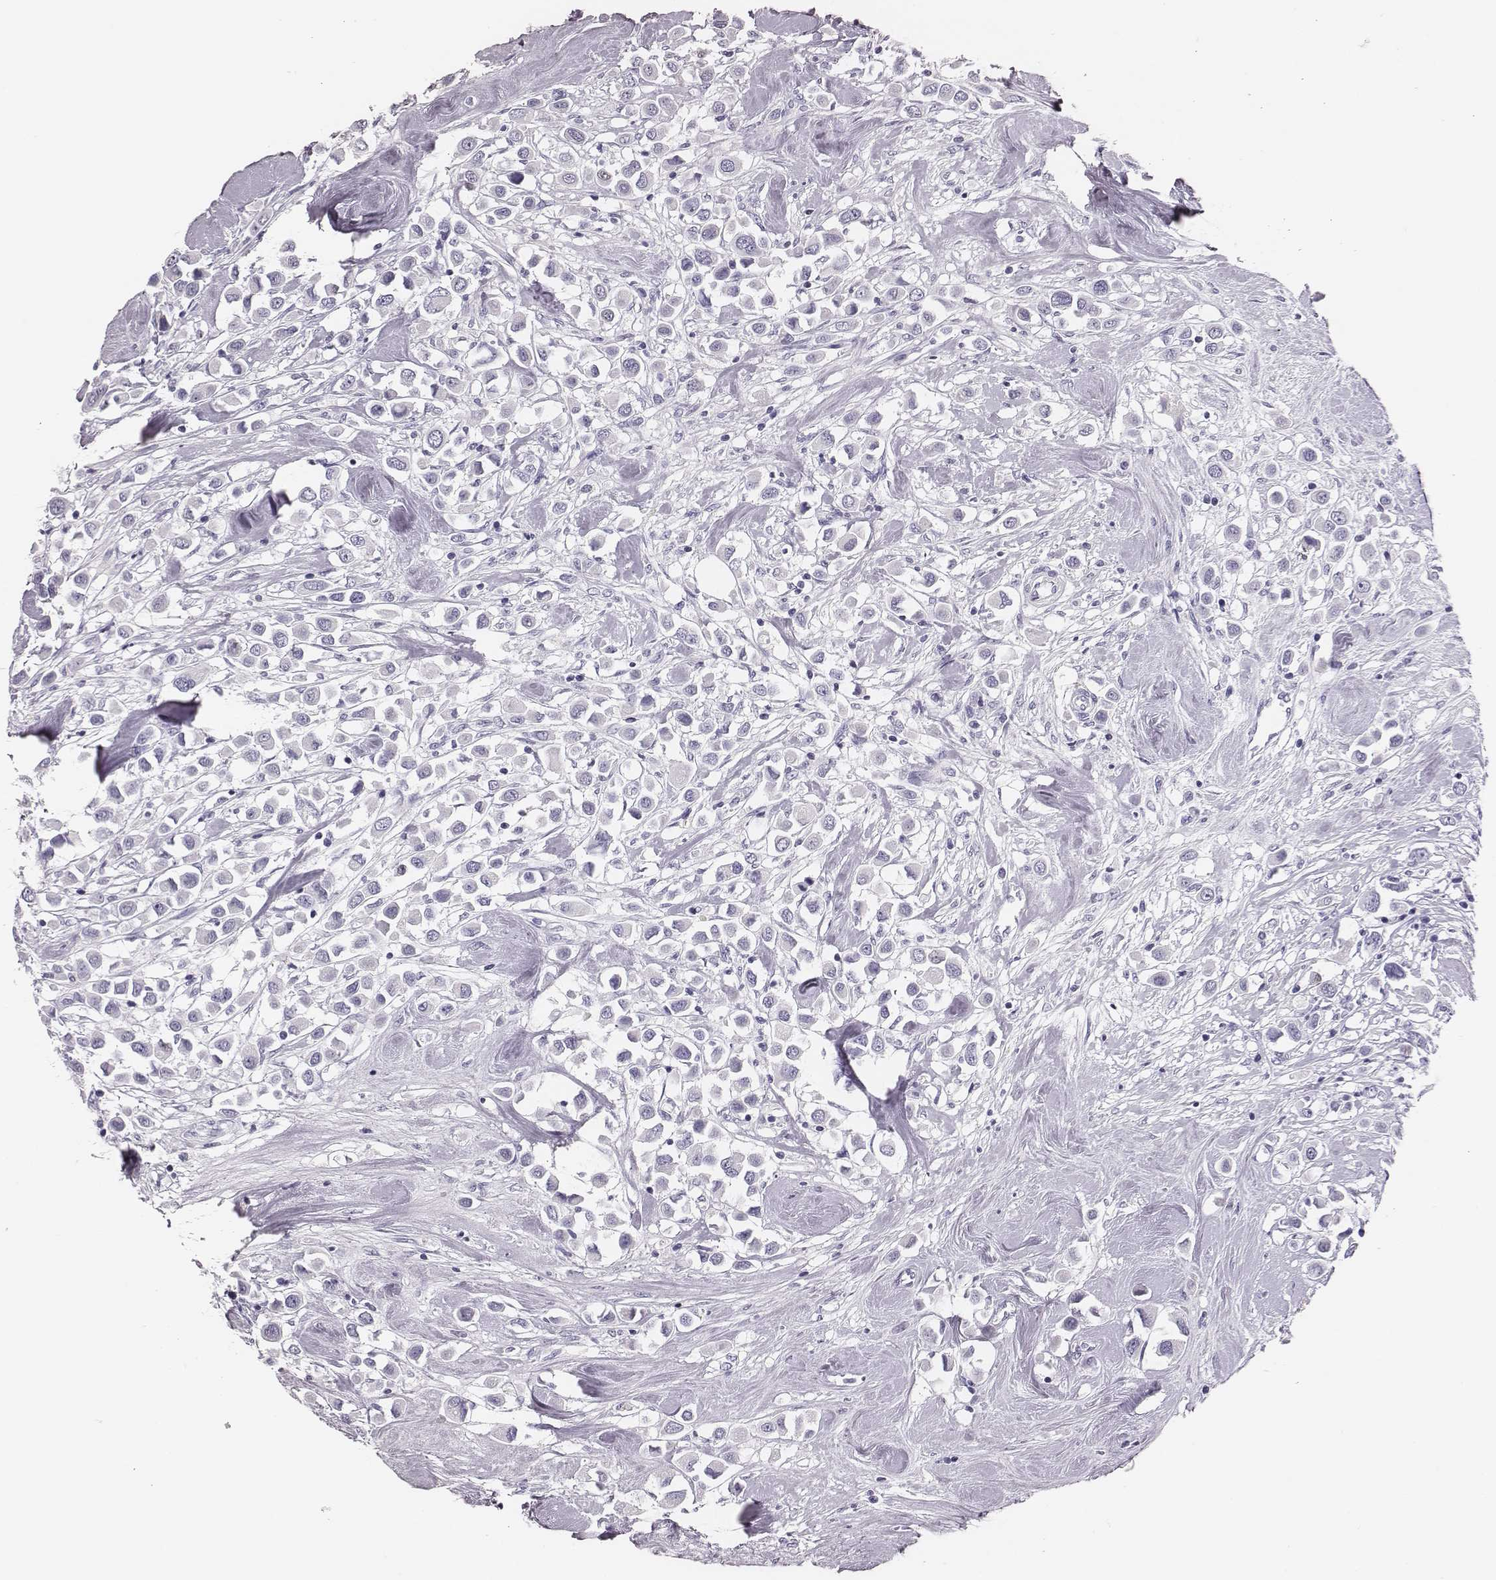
{"staining": {"intensity": "negative", "quantity": "none", "location": "none"}, "tissue": "breast cancer", "cell_type": "Tumor cells", "image_type": "cancer", "snomed": [{"axis": "morphology", "description": "Duct carcinoma"}, {"axis": "topography", "description": "Breast"}], "caption": "This is a histopathology image of immunohistochemistry (IHC) staining of breast infiltrating ductal carcinoma, which shows no expression in tumor cells.", "gene": "H1-6", "patient": {"sex": "female", "age": 61}}